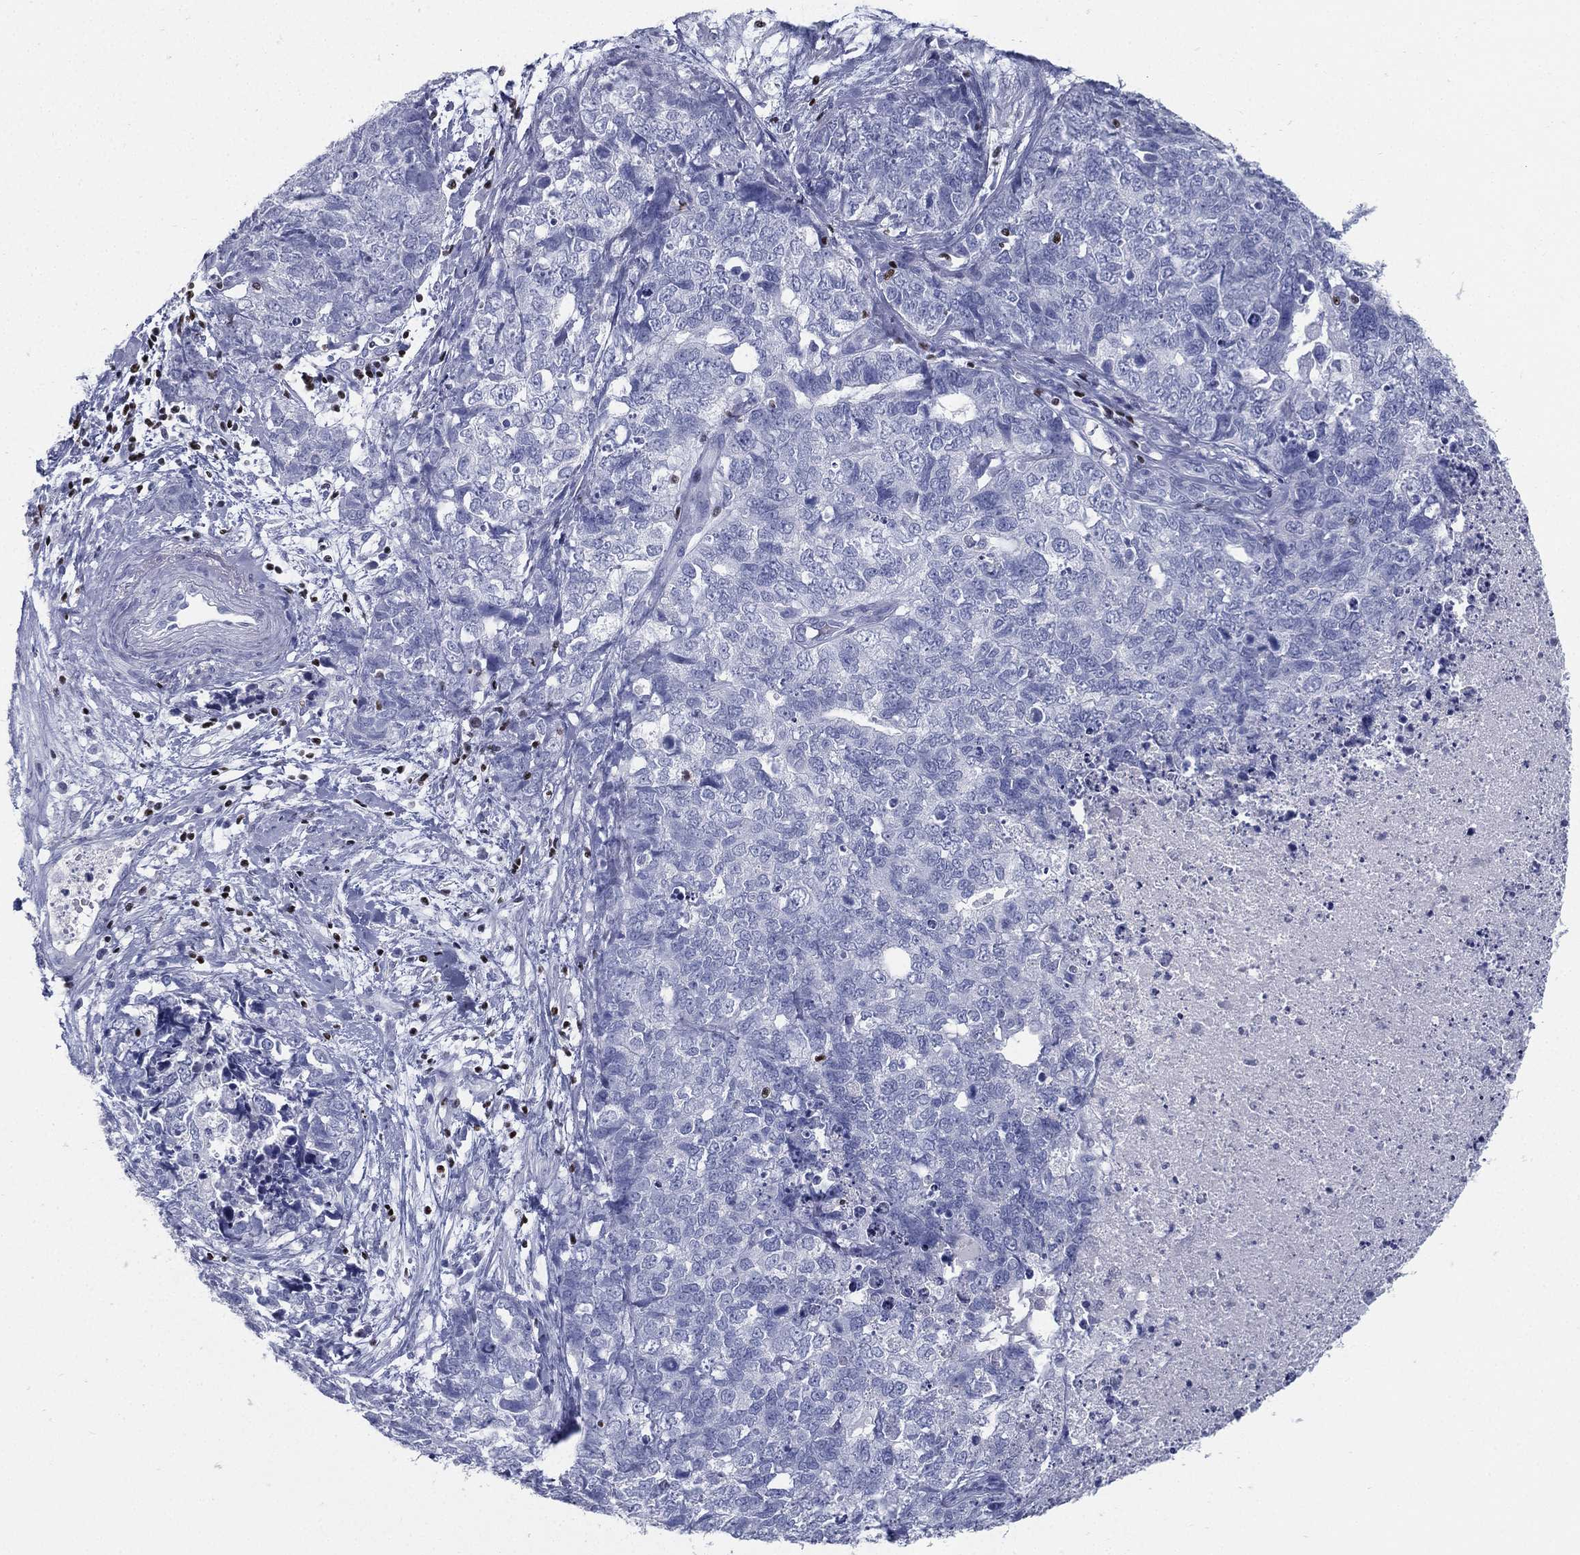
{"staining": {"intensity": "negative", "quantity": "none", "location": "none"}, "tissue": "cervical cancer", "cell_type": "Tumor cells", "image_type": "cancer", "snomed": [{"axis": "morphology", "description": "Squamous cell carcinoma, NOS"}, {"axis": "topography", "description": "Cervix"}], "caption": "High power microscopy histopathology image of an immunohistochemistry (IHC) photomicrograph of squamous cell carcinoma (cervical), revealing no significant staining in tumor cells.", "gene": "PYHIN1", "patient": {"sex": "female", "age": 63}}